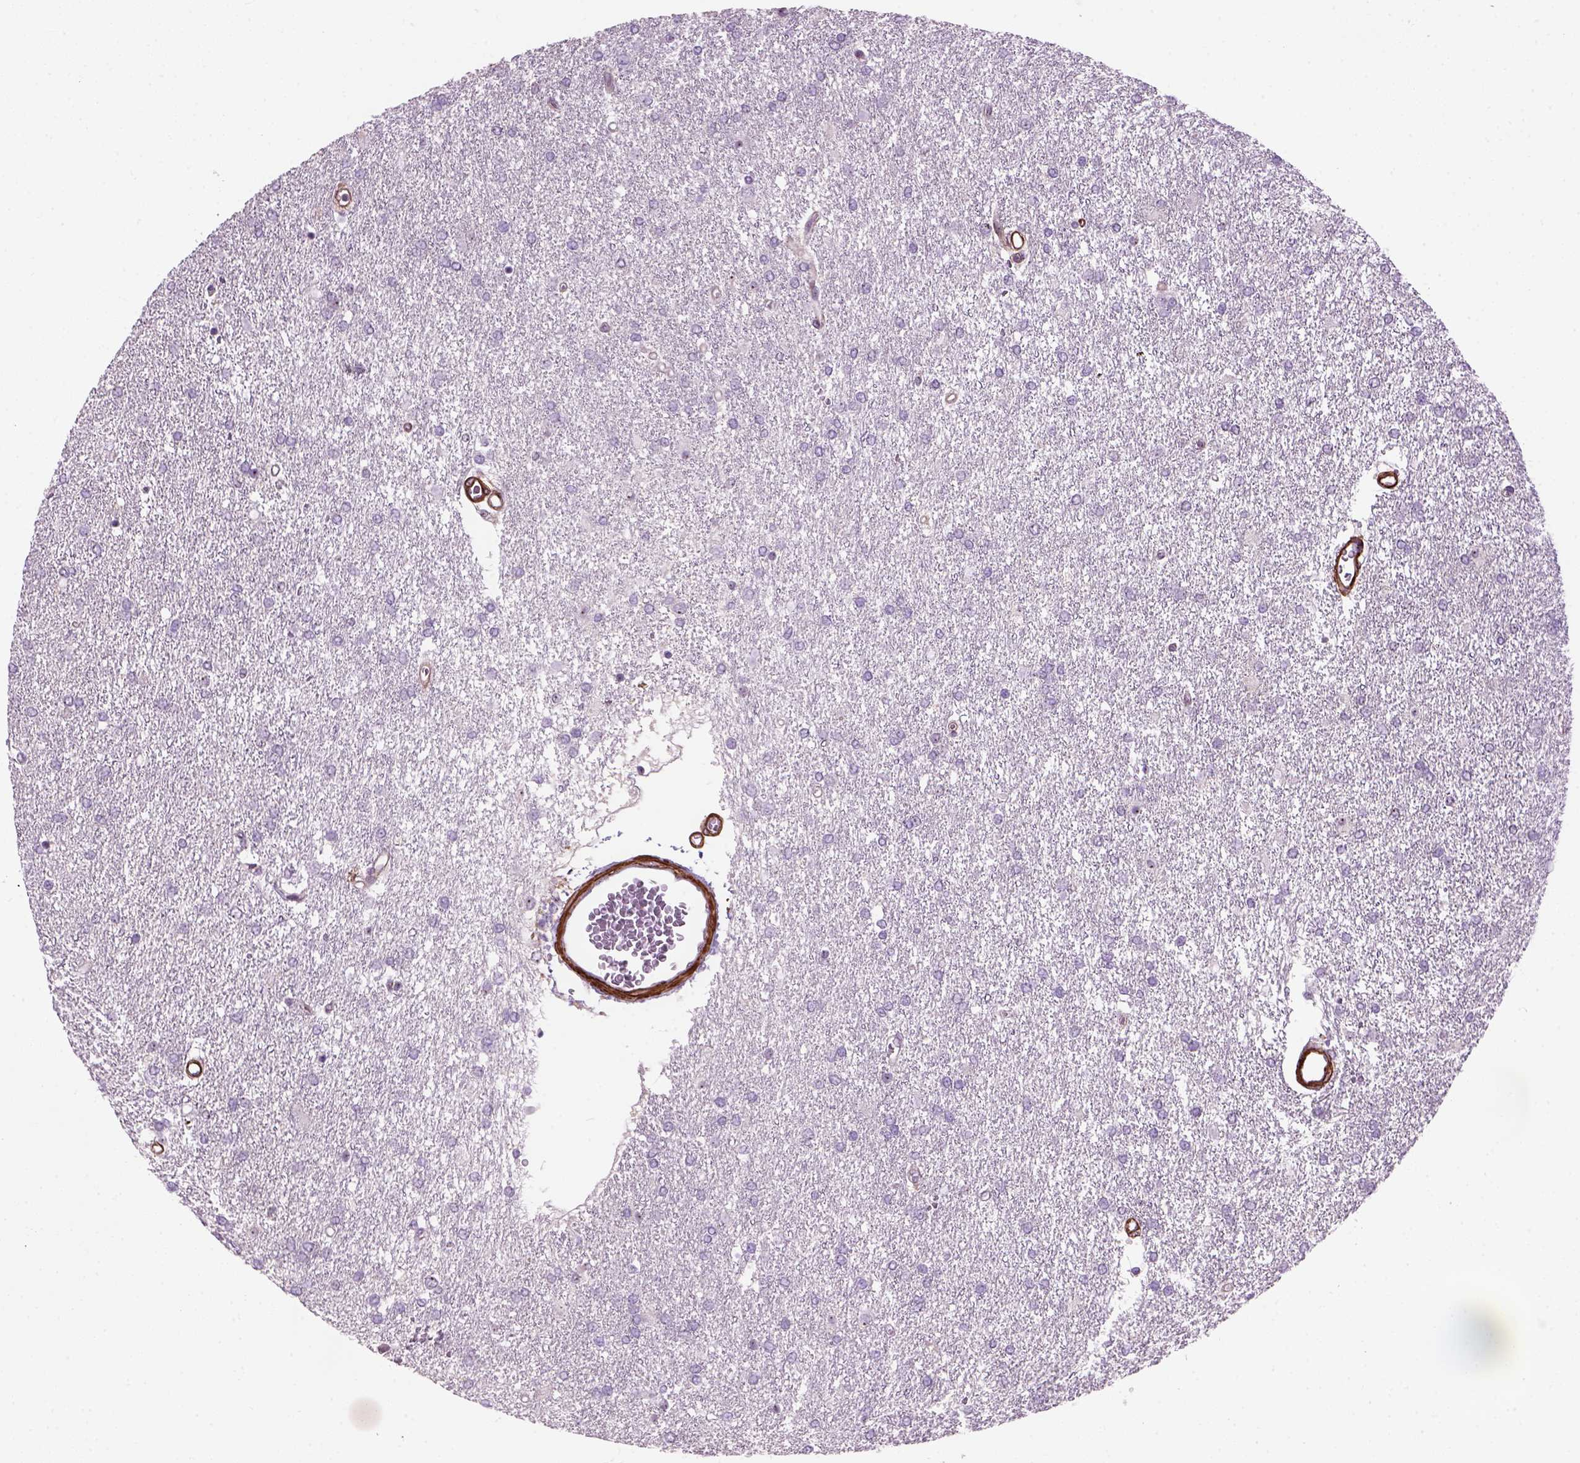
{"staining": {"intensity": "negative", "quantity": "none", "location": "none"}, "tissue": "glioma", "cell_type": "Tumor cells", "image_type": "cancer", "snomed": [{"axis": "morphology", "description": "Glioma, malignant, High grade"}, {"axis": "topography", "description": "Brain"}], "caption": "Glioma was stained to show a protein in brown. There is no significant expression in tumor cells. (DAB IHC, high magnification).", "gene": "RRS1", "patient": {"sex": "female", "age": 61}}